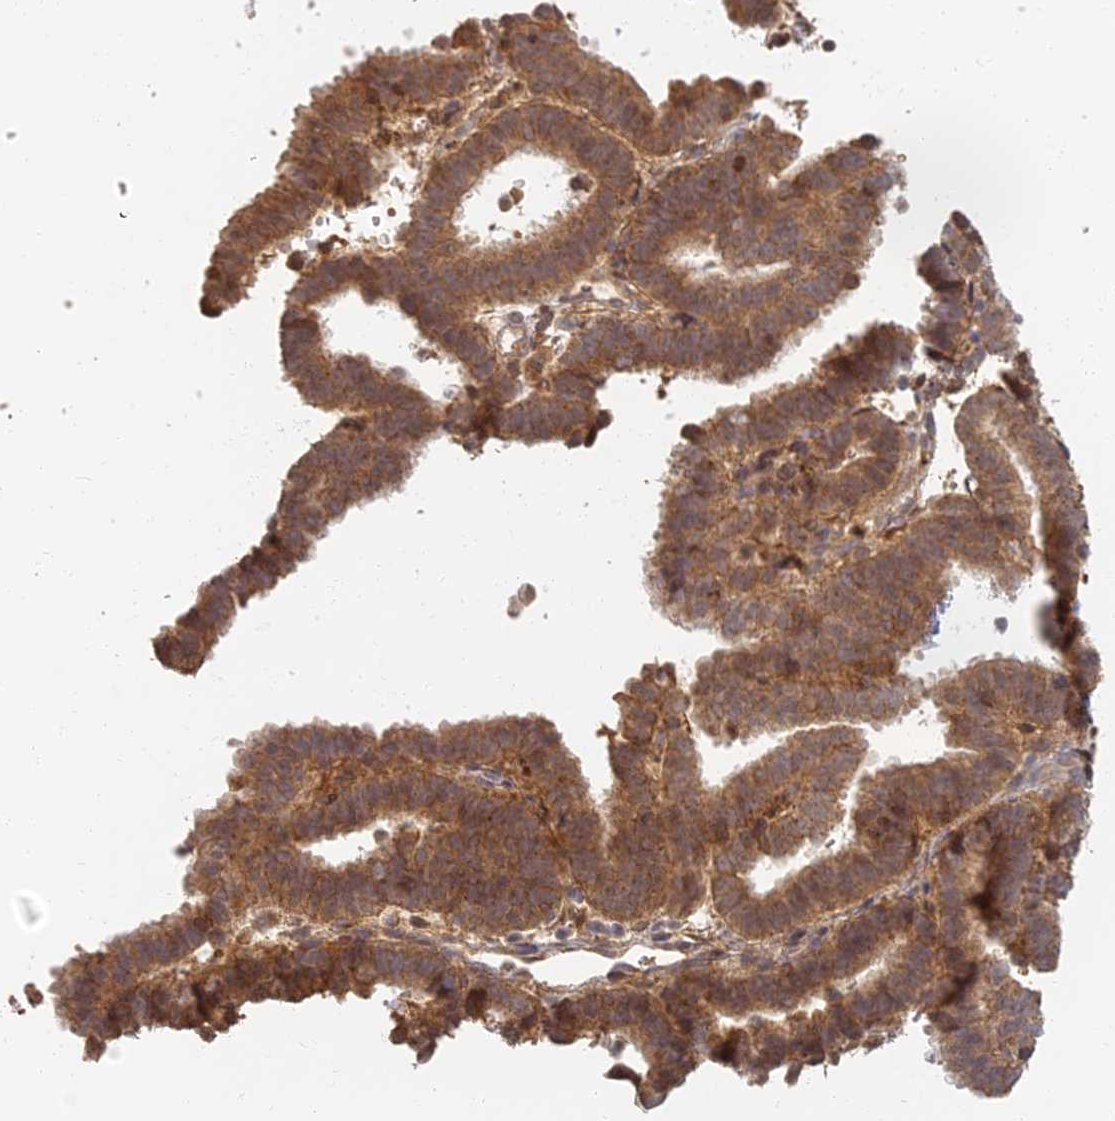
{"staining": {"intensity": "moderate", "quantity": ">75%", "location": "cytoplasmic/membranous"}, "tissue": "endometrial cancer", "cell_type": "Tumor cells", "image_type": "cancer", "snomed": [{"axis": "morphology", "description": "Adenocarcinoma, NOS"}, {"axis": "topography", "description": "Endometrium"}], "caption": "Immunohistochemistry (IHC) staining of endometrial cancer (adenocarcinoma), which displays medium levels of moderate cytoplasmic/membranous staining in approximately >75% of tumor cells indicating moderate cytoplasmic/membranous protein staining. The staining was performed using DAB (brown) for protein detection and nuclei were counterstained in hematoxylin (blue).", "gene": "RGL3", "patient": {"sex": "female", "age": 70}}